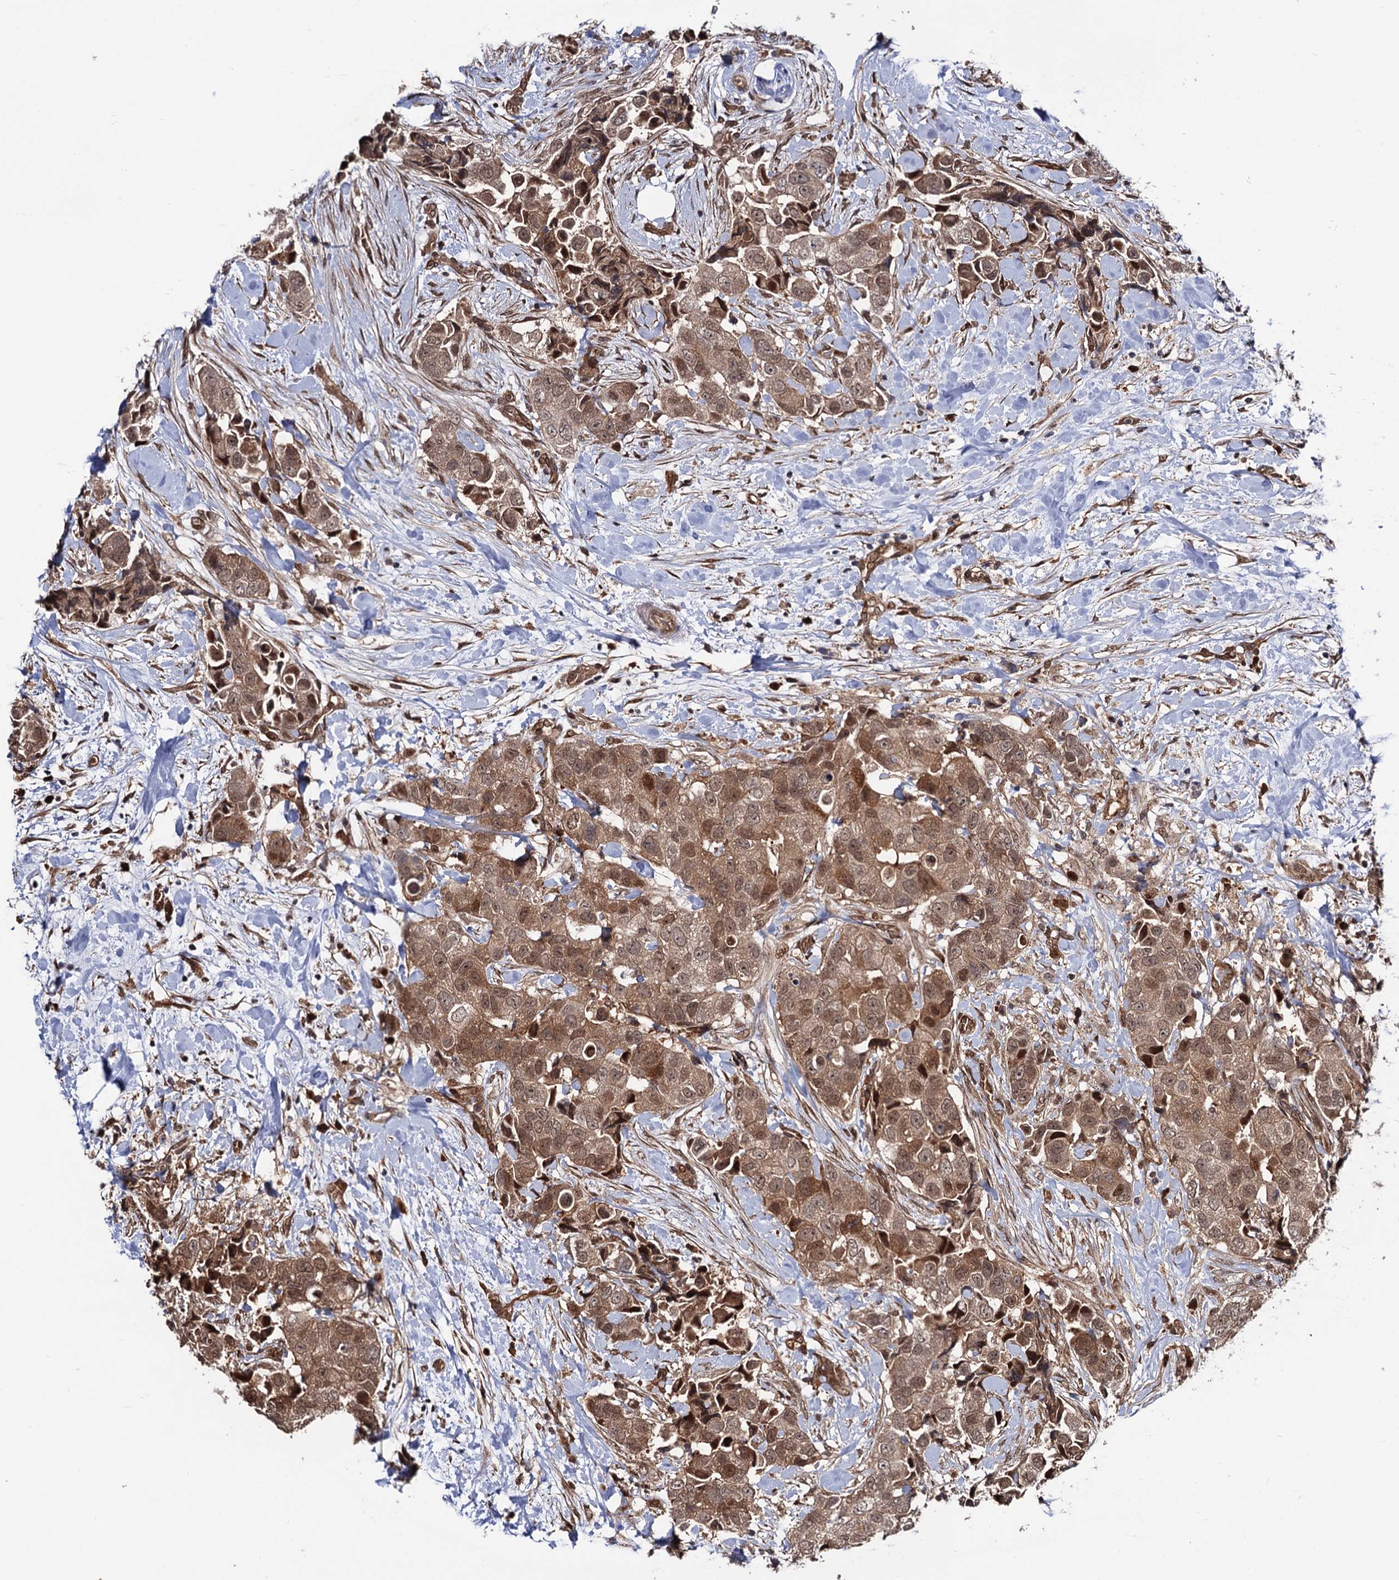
{"staining": {"intensity": "moderate", "quantity": ">75%", "location": "cytoplasmic/membranous,nuclear"}, "tissue": "breast cancer", "cell_type": "Tumor cells", "image_type": "cancer", "snomed": [{"axis": "morphology", "description": "Normal tissue, NOS"}, {"axis": "morphology", "description": "Duct carcinoma"}, {"axis": "topography", "description": "Breast"}], "caption": "Protein staining reveals moderate cytoplasmic/membranous and nuclear positivity in about >75% of tumor cells in breast cancer (intraductal carcinoma). Immunohistochemistry (ihc) stains the protein in brown and the nuclei are stained blue.", "gene": "CDC23", "patient": {"sex": "female", "age": 62}}